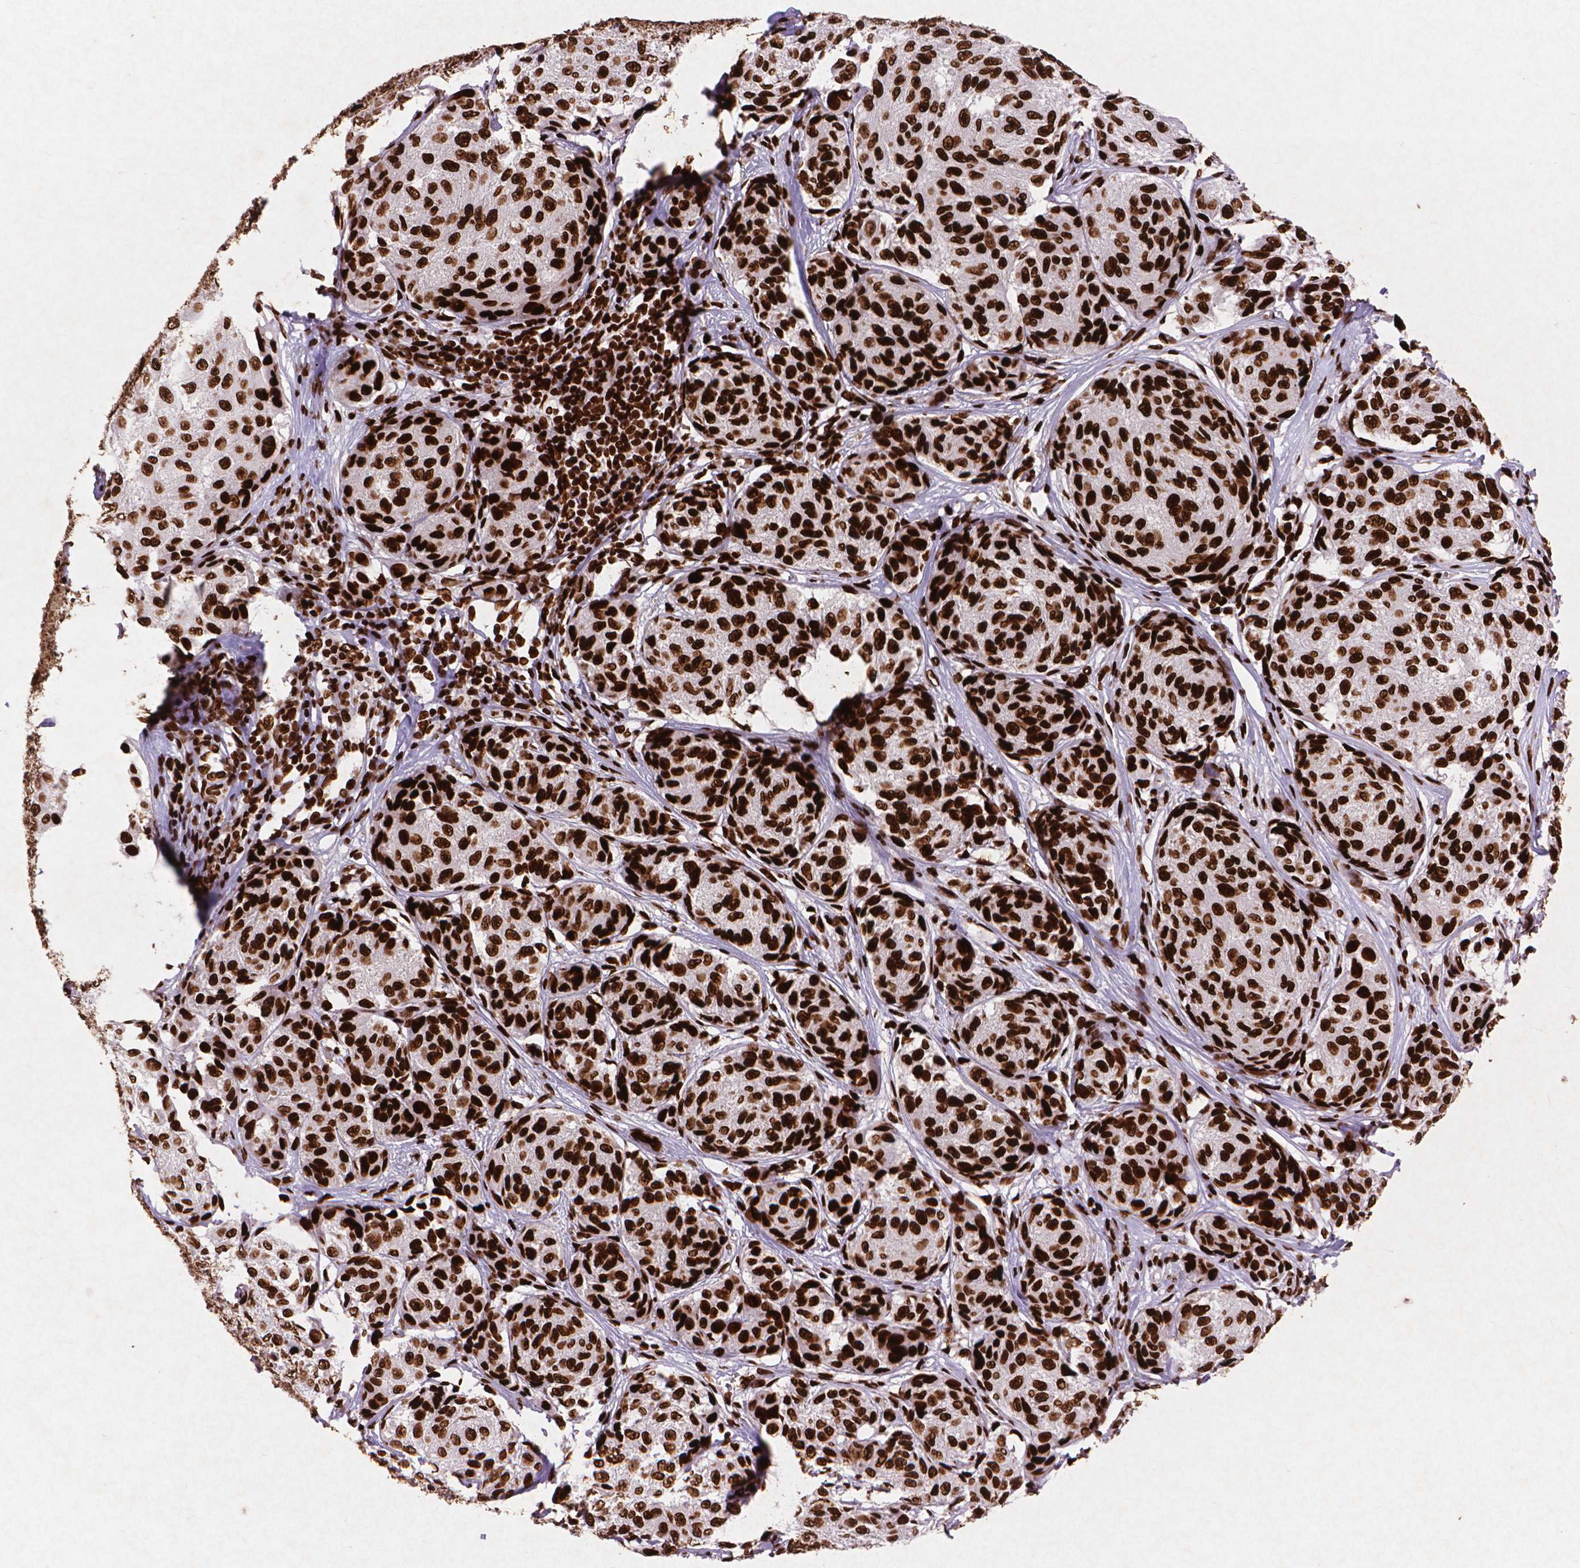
{"staining": {"intensity": "strong", "quantity": ">75%", "location": "nuclear"}, "tissue": "melanoma", "cell_type": "Tumor cells", "image_type": "cancer", "snomed": [{"axis": "morphology", "description": "Malignant melanoma, NOS"}, {"axis": "topography", "description": "Skin"}], "caption": "Immunohistochemistry (IHC) image of human malignant melanoma stained for a protein (brown), which reveals high levels of strong nuclear expression in about >75% of tumor cells.", "gene": "CITED2", "patient": {"sex": "male", "age": 61}}